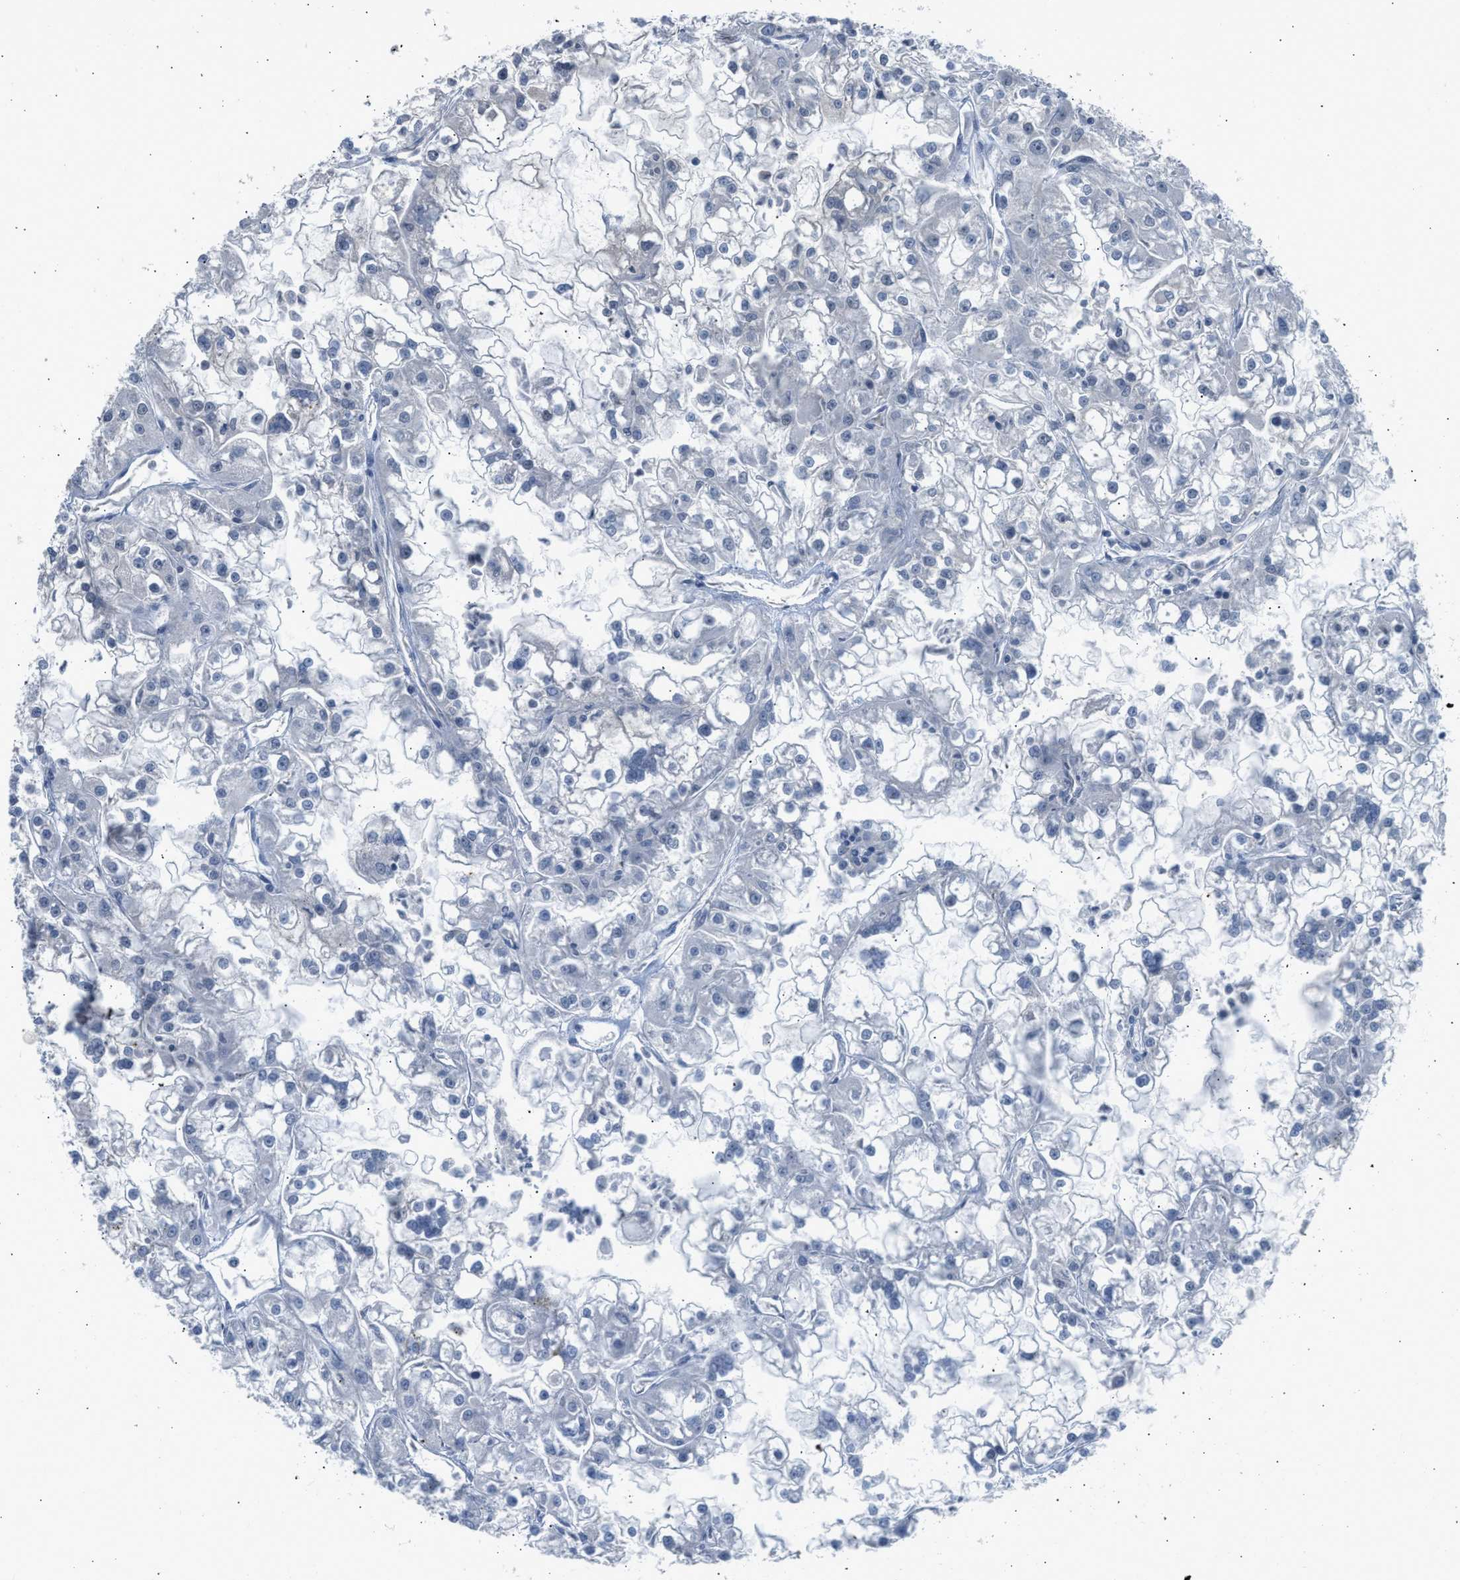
{"staining": {"intensity": "negative", "quantity": "none", "location": "none"}, "tissue": "renal cancer", "cell_type": "Tumor cells", "image_type": "cancer", "snomed": [{"axis": "morphology", "description": "Adenocarcinoma, NOS"}, {"axis": "topography", "description": "Kidney"}], "caption": "The immunohistochemistry (IHC) histopathology image has no significant staining in tumor cells of renal cancer (adenocarcinoma) tissue.", "gene": "TTBK2", "patient": {"sex": "female", "age": 52}}